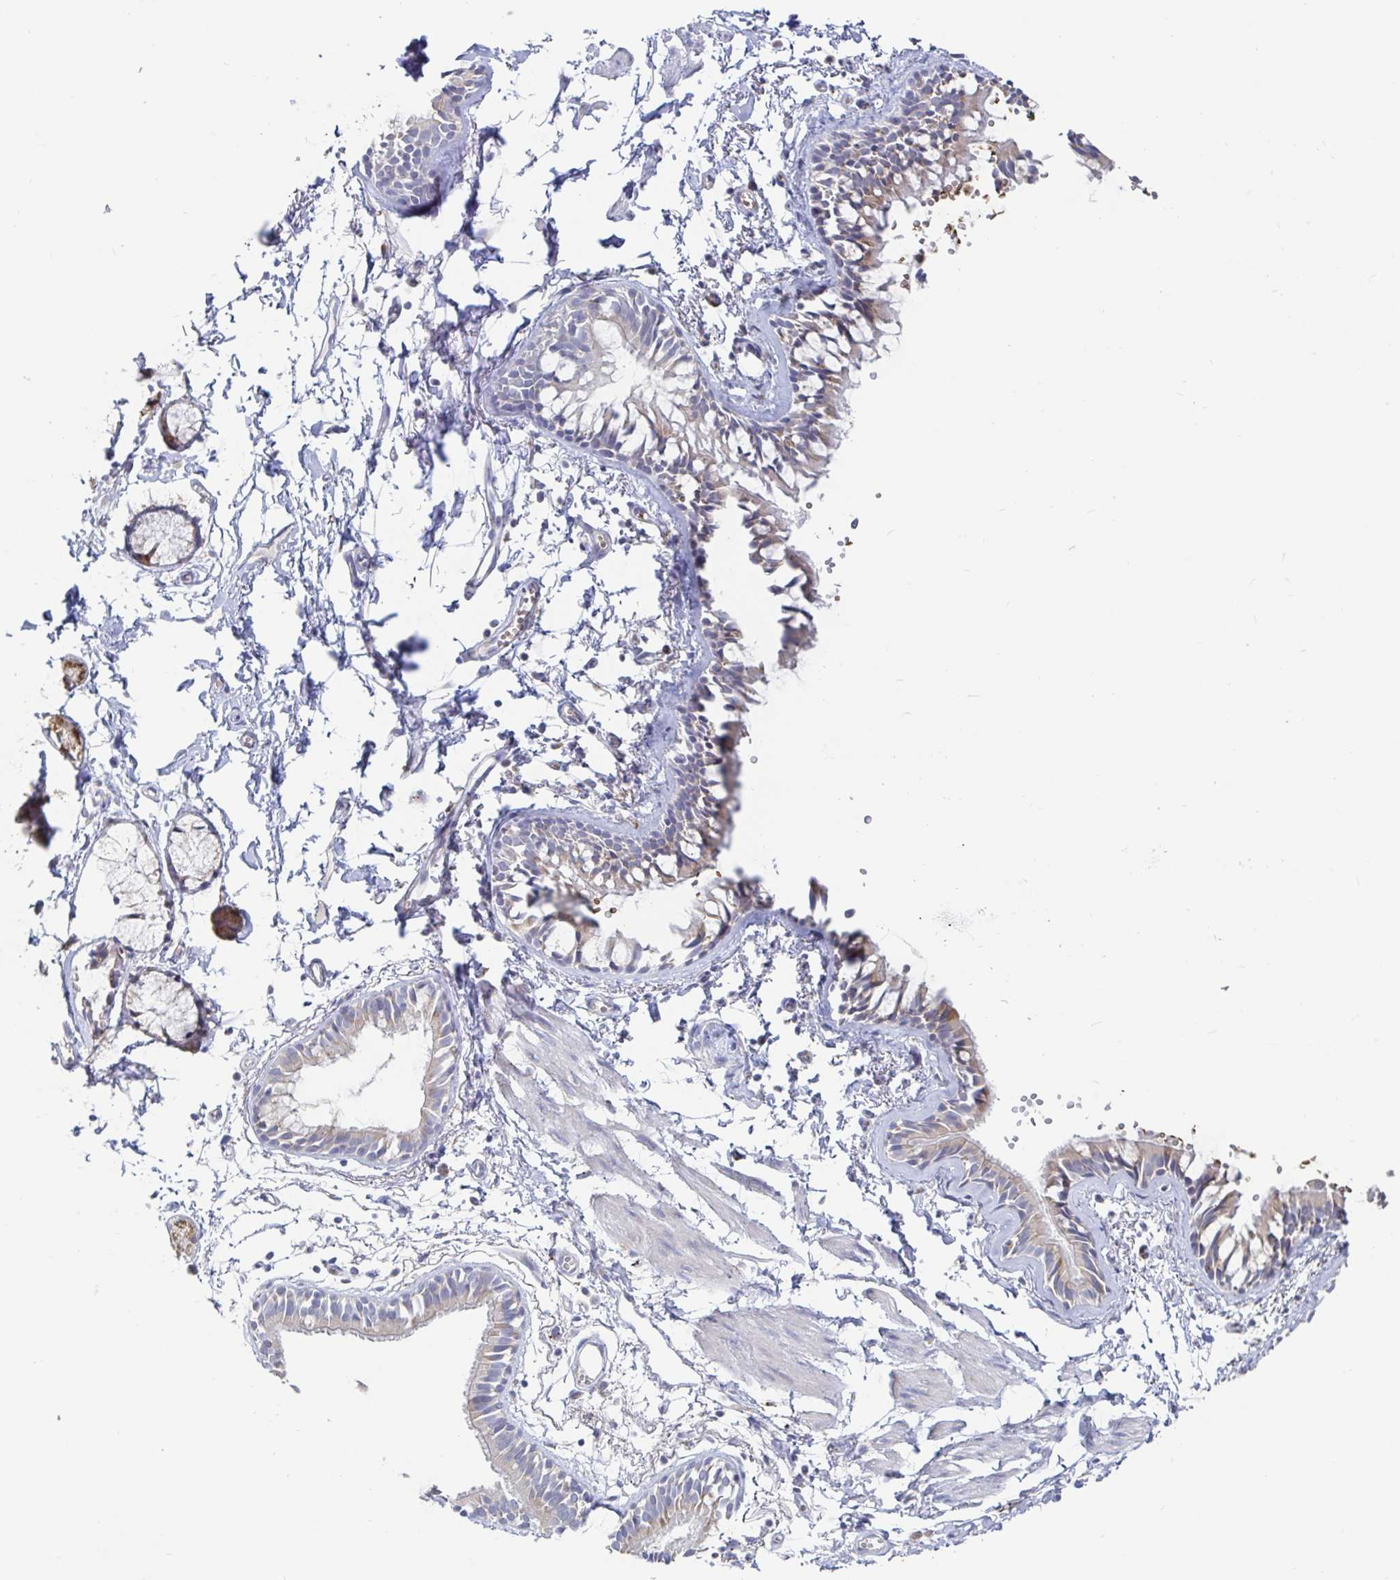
{"staining": {"intensity": "weak", "quantity": "25%-75%", "location": "cytoplasmic/membranous"}, "tissue": "bronchus", "cell_type": "Respiratory epithelial cells", "image_type": "normal", "snomed": [{"axis": "morphology", "description": "Normal tissue, NOS"}, {"axis": "topography", "description": "Bronchus"}], "caption": "This photomicrograph shows normal bronchus stained with IHC to label a protein in brown. The cytoplasmic/membranous of respiratory epithelial cells show weak positivity for the protein. Nuclei are counter-stained blue.", "gene": "SPPL3", "patient": {"sex": "female", "age": 59}}